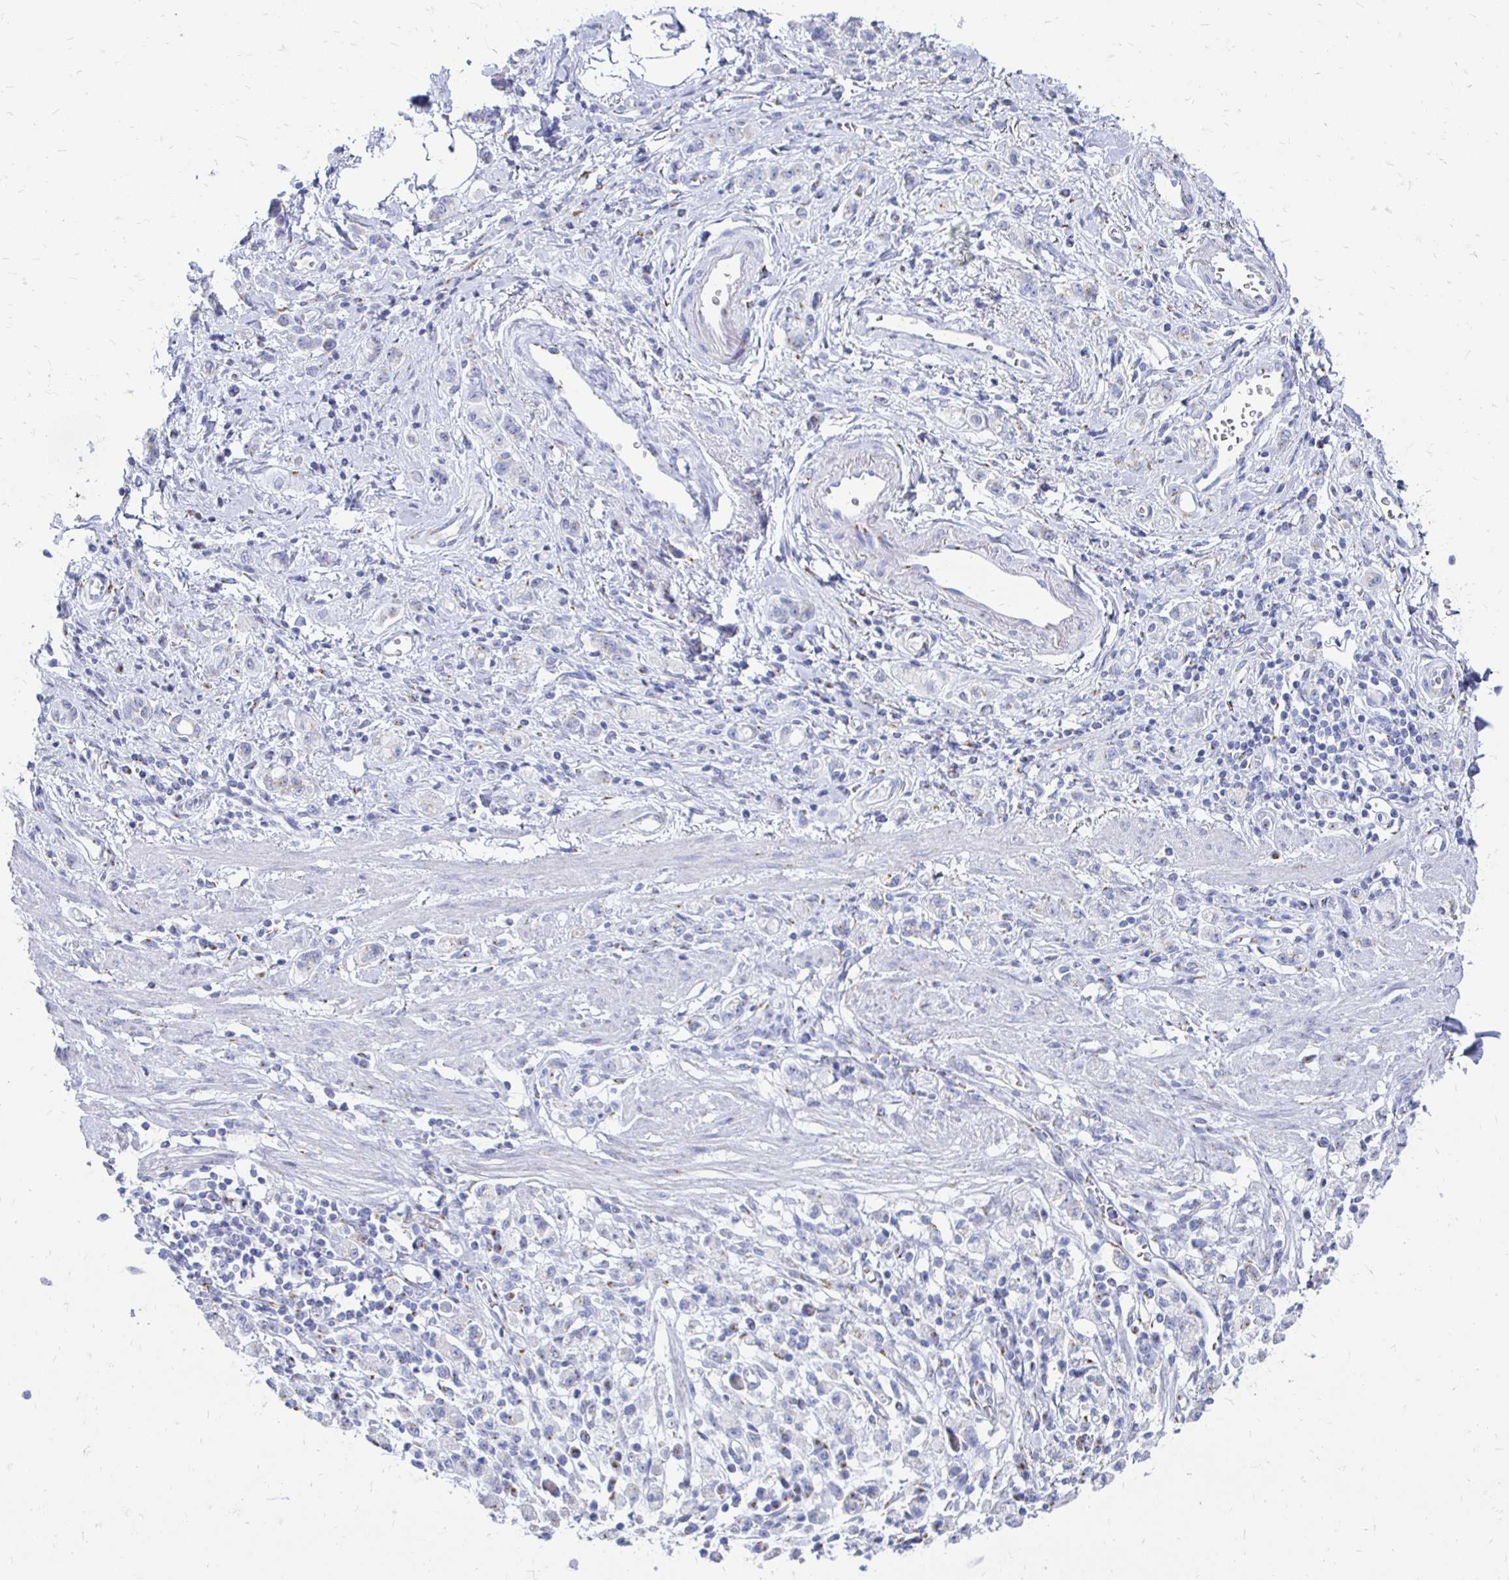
{"staining": {"intensity": "negative", "quantity": "none", "location": "none"}, "tissue": "stomach cancer", "cell_type": "Tumor cells", "image_type": "cancer", "snomed": [{"axis": "morphology", "description": "Adenocarcinoma, NOS"}, {"axis": "topography", "description": "Stomach"}], "caption": "DAB (3,3'-diaminobenzidine) immunohistochemical staining of human stomach adenocarcinoma shows no significant expression in tumor cells.", "gene": "PAGE4", "patient": {"sex": "male", "age": 77}}